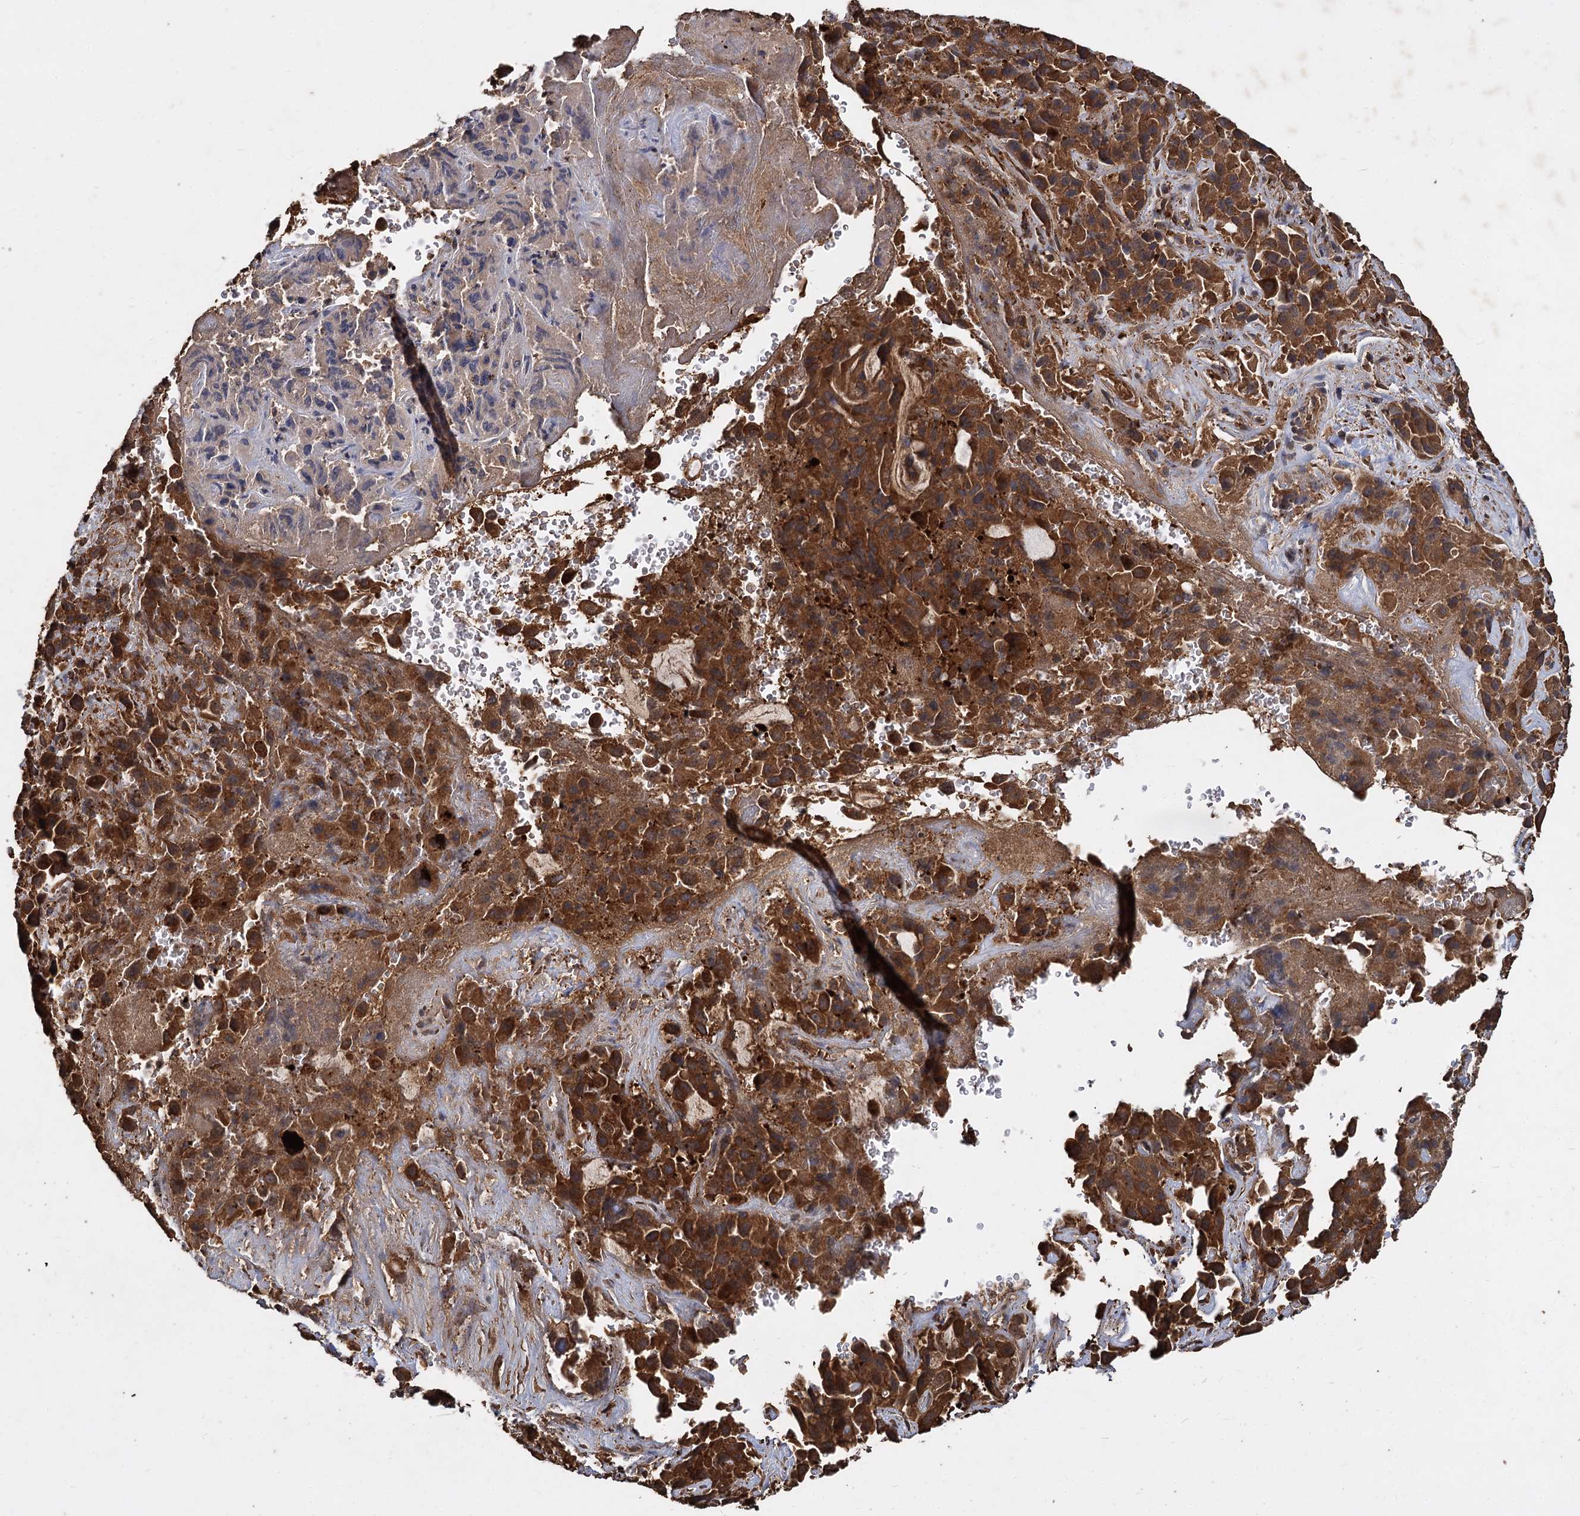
{"staining": {"intensity": "strong", "quantity": ">75%", "location": "cytoplasmic/membranous"}, "tissue": "liver cancer", "cell_type": "Tumor cells", "image_type": "cancer", "snomed": [{"axis": "morphology", "description": "Cholangiocarcinoma"}, {"axis": "topography", "description": "Liver"}], "caption": "Immunohistochemistry (IHC) of liver cancer (cholangiocarcinoma) demonstrates high levels of strong cytoplasmic/membranous staining in approximately >75% of tumor cells.", "gene": "GCLC", "patient": {"sex": "female", "age": 52}}